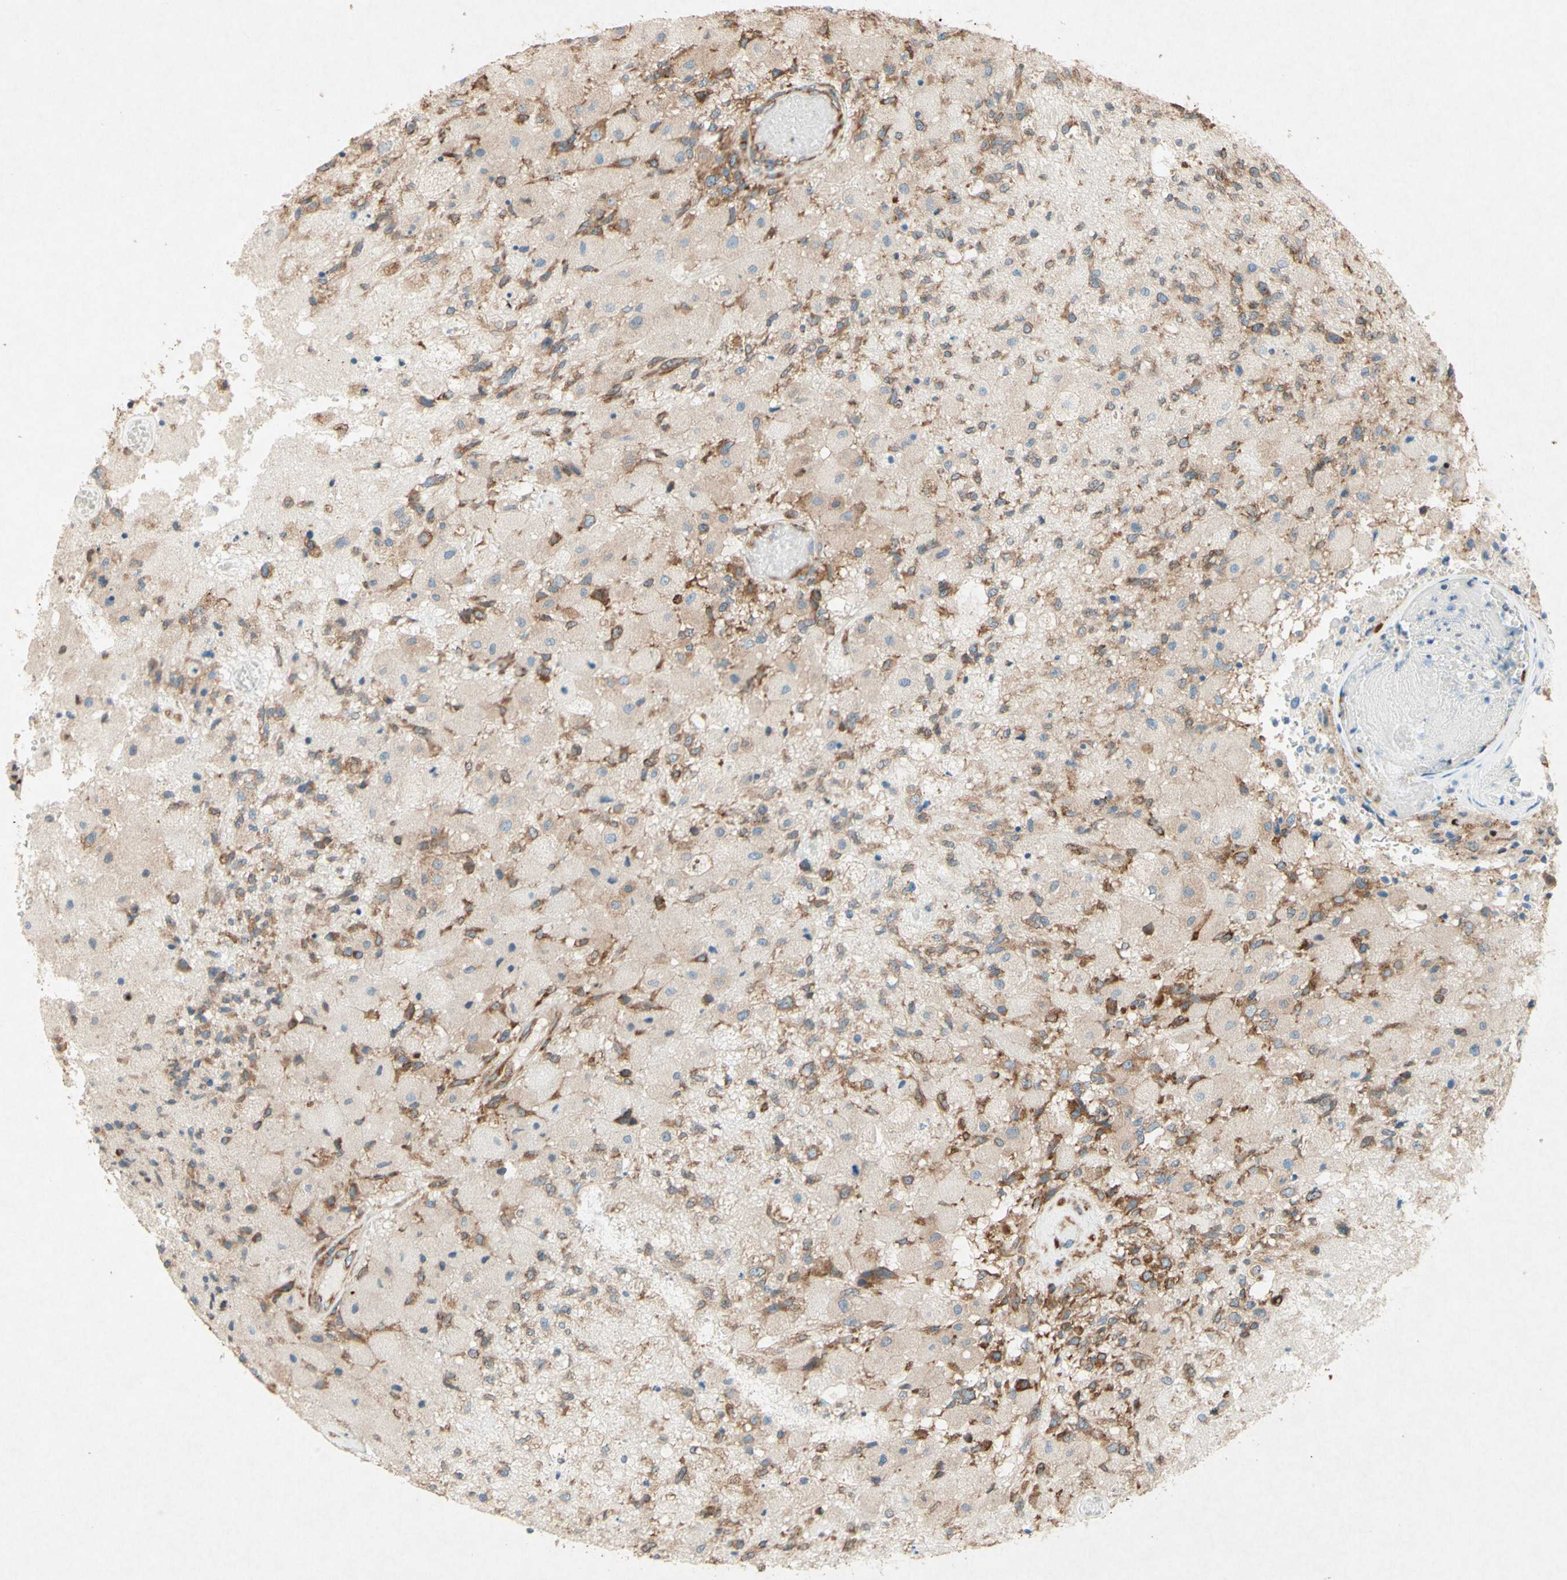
{"staining": {"intensity": "moderate", "quantity": "25%-75%", "location": "cytoplasmic/membranous"}, "tissue": "glioma", "cell_type": "Tumor cells", "image_type": "cancer", "snomed": [{"axis": "morphology", "description": "Normal tissue, NOS"}, {"axis": "morphology", "description": "Glioma, malignant, High grade"}, {"axis": "topography", "description": "Cerebral cortex"}], "caption": "Malignant glioma (high-grade) stained for a protein (brown) reveals moderate cytoplasmic/membranous positive expression in approximately 25%-75% of tumor cells.", "gene": "PABPC1", "patient": {"sex": "male", "age": 77}}